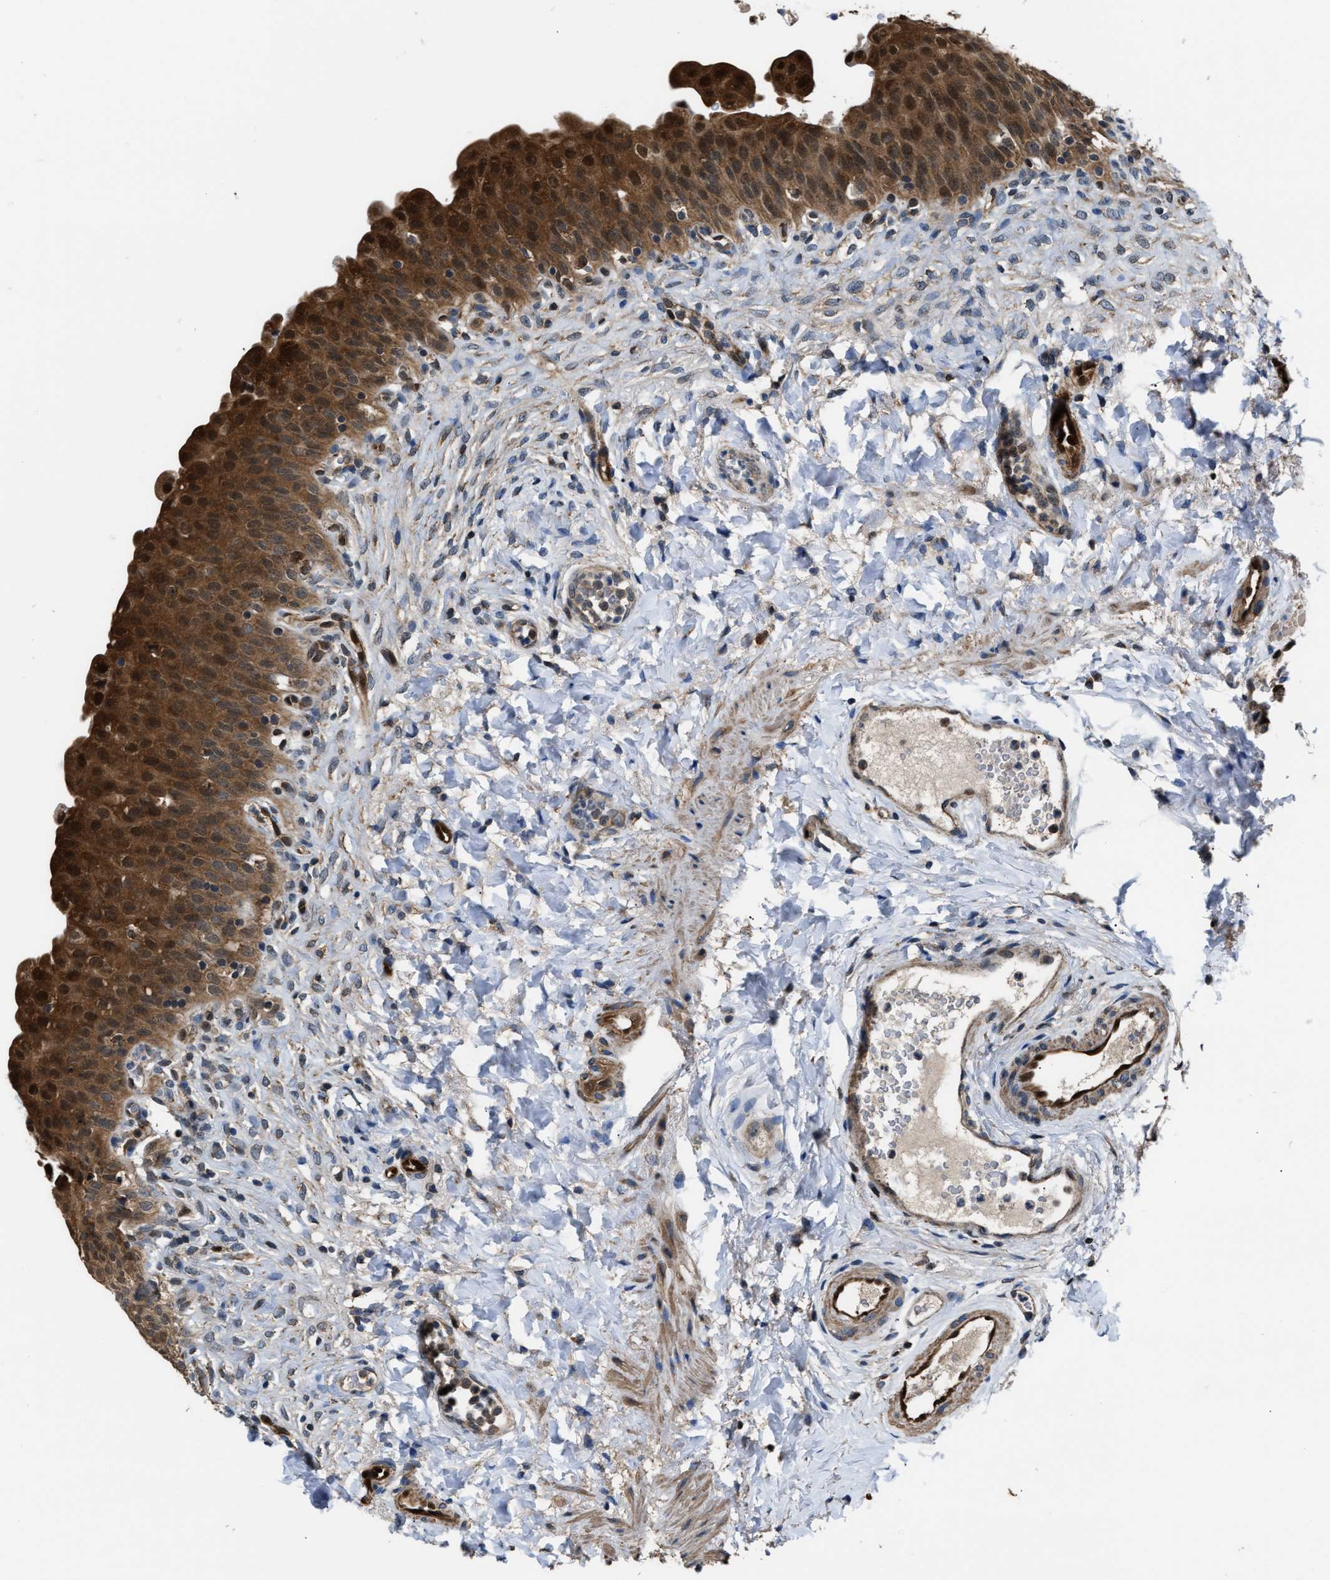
{"staining": {"intensity": "strong", "quantity": ">75%", "location": "cytoplasmic/membranous,nuclear"}, "tissue": "urinary bladder", "cell_type": "Urothelial cells", "image_type": "normal", "snomed": [{"axis": "morphology", "description": "Urothelial carcinoma, High grade"}, {"axis": "topography", "description": "Urinary bladder"}], "caption": "Immunohistochemistry histopathology image of unremarkable urinary bladder stained for a protein (brown), which reveals high levels of strong cytoplasmic/membranous,nuclear positivity in approximately >75% of urothelial cells.", "gene": "PPA1", "patient": {"sex": "male", "age": 46}}